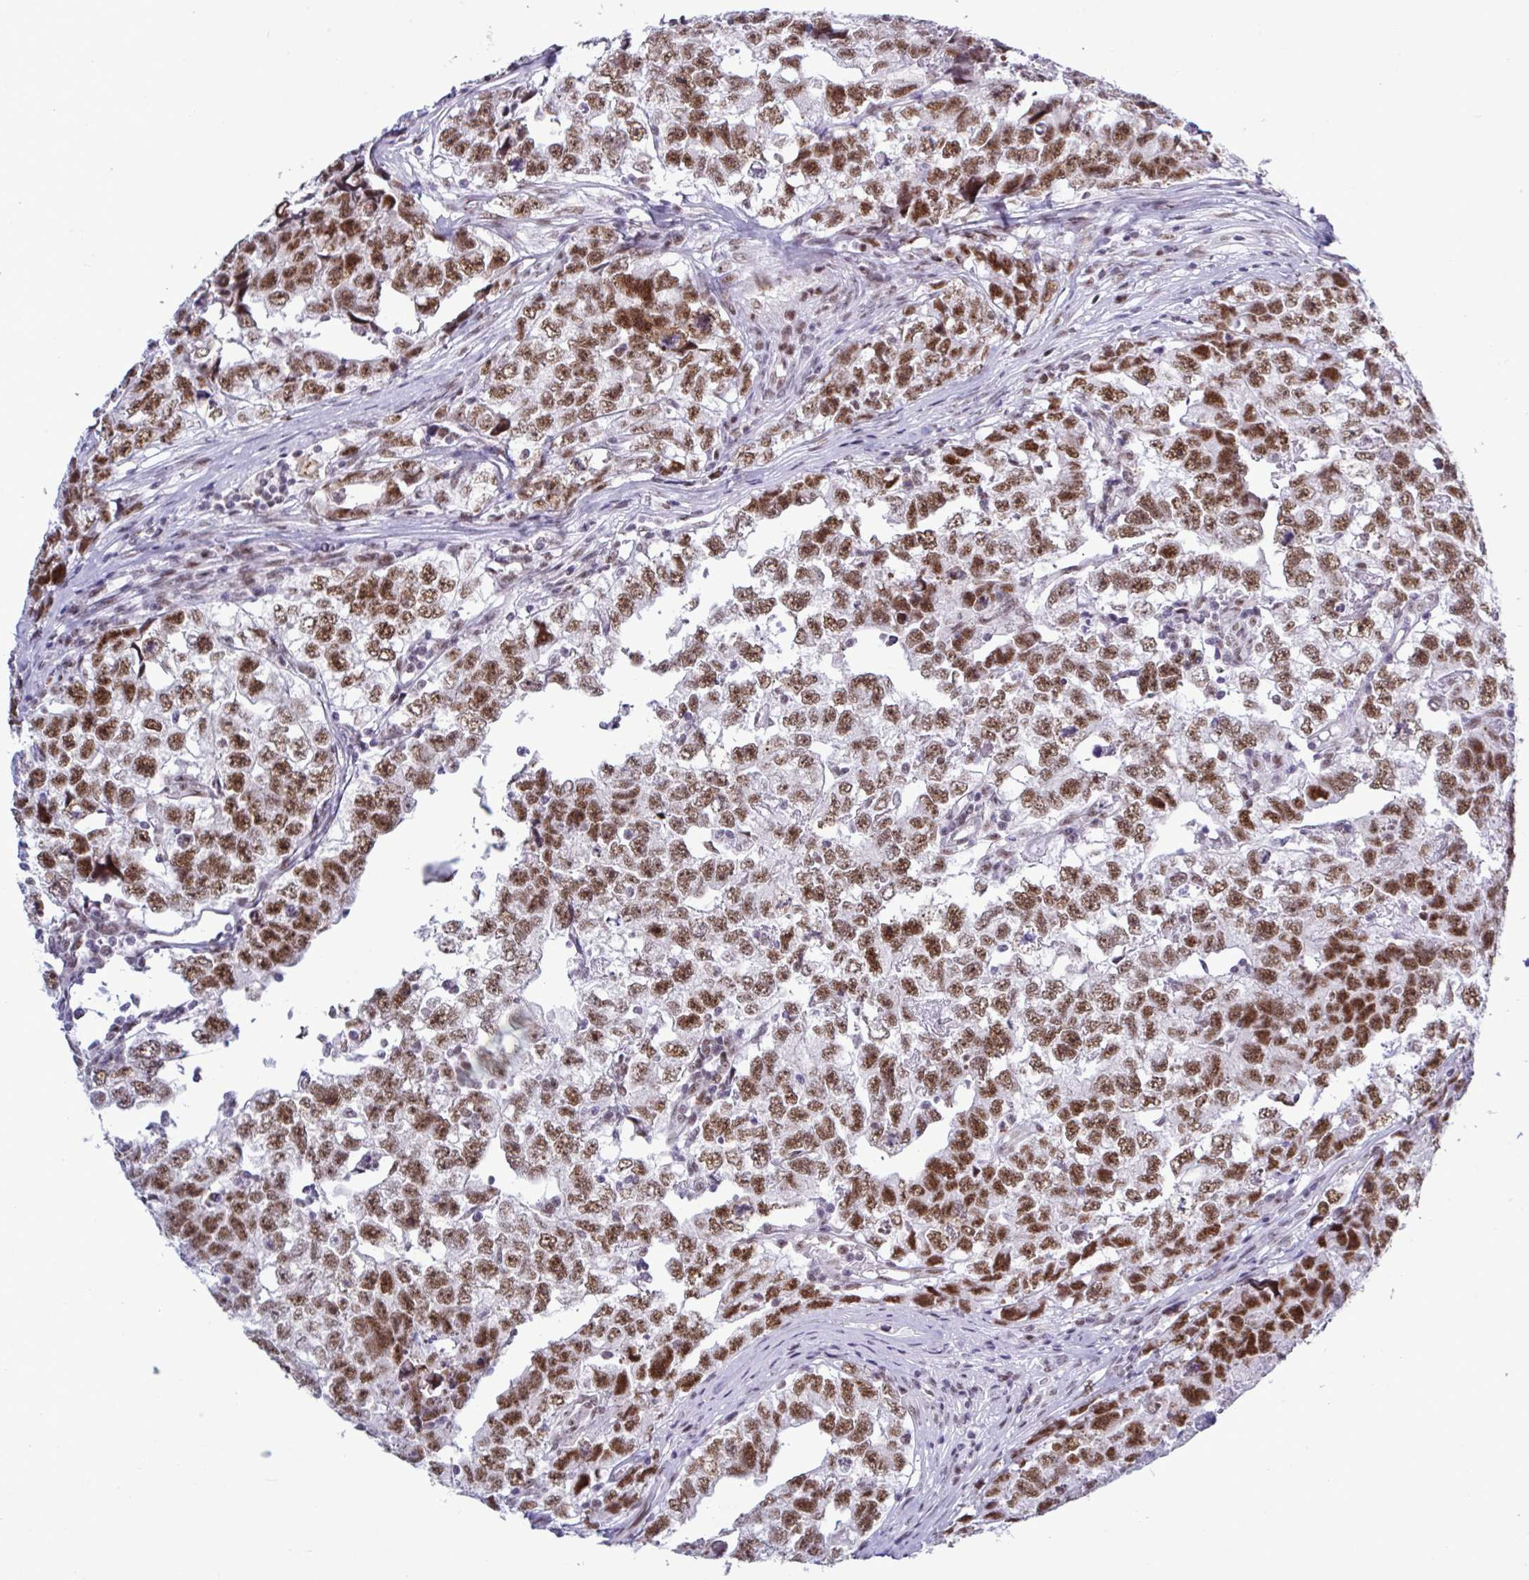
{"staining": {"intensity": "moderate", "quantity": ">75%", "location": "nuclear"}, "tissue": "testis cancer", "cell_type": "Tumor cells", "image_type": "cancer", "snomed": [{"axis": "morphology", "description": "Carcinoma, Embryonal, NOS"}, {"axis": "topography", "description": "Testis"}], "caption": "There is medium levels of moderate nuclear expression in tumor cells of testis cancer, as demonstrated by immunohistochemical staining (brown color).", "gene": "PPP1R10", "patient": {"sex": "male", "age": 22}}